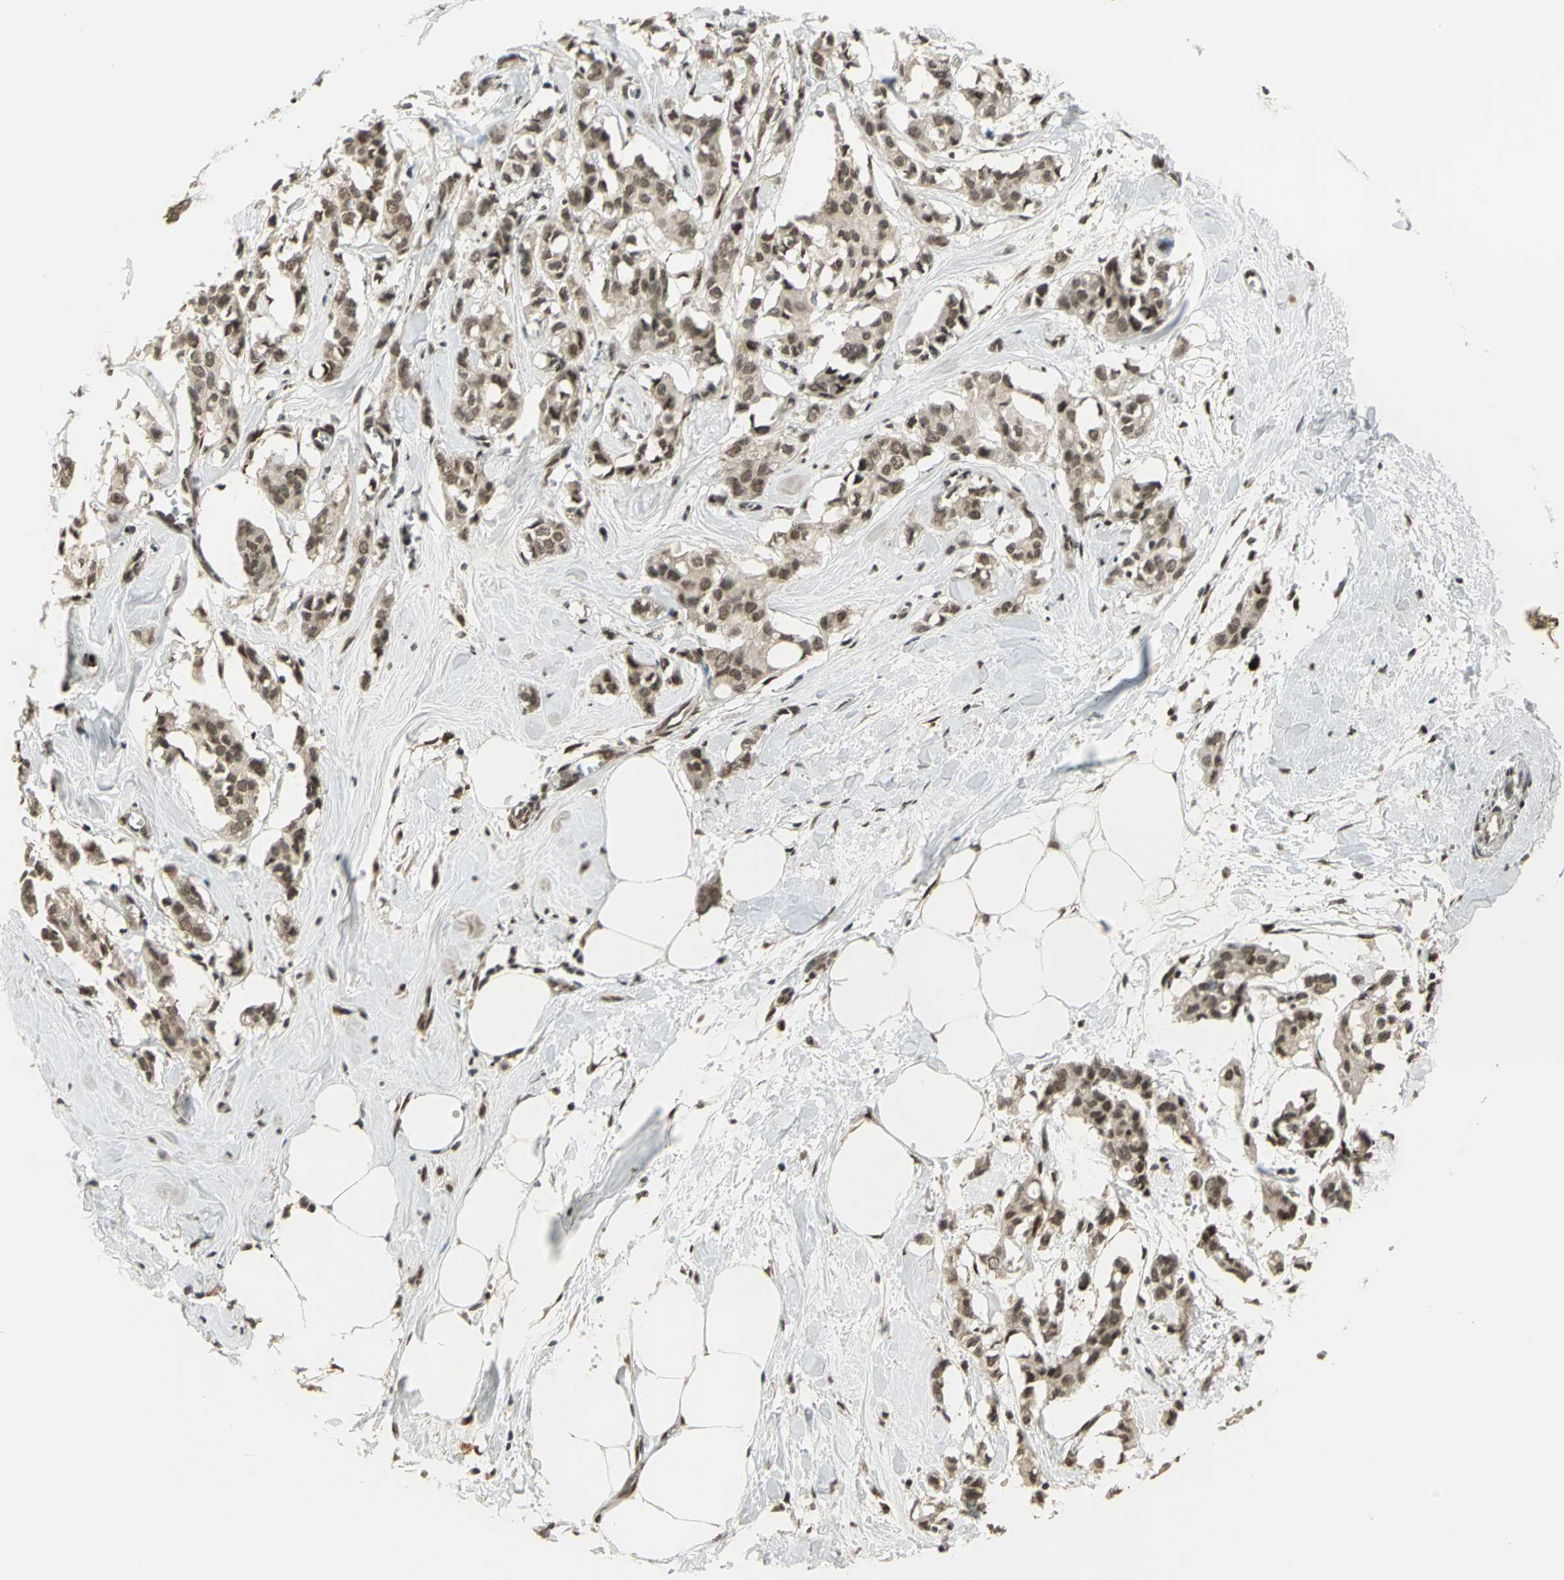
{"staining": {"intensity": "strong", "quantity": ">75%", "location": "nuclear"}, "tissue": "breast cancer", "cell_type": "Tumor cells", "image_type": "cancer", "snomed": [{"axis": "morphology", "description": "Duct carcinoma"}, {"axis": "topography", "description": "Breast"}], "caption": "The histopathology image reveals immunohistochemical staining of breast invasive ductal carcinoma. There is strong nuclear staining is identified in approximately >75% of tumor cells. (DAB IHC, brown staining for protein, blue staining for nuclei).", "gene": "RAD17", "patient": {"sex": "female", "age": 84}}